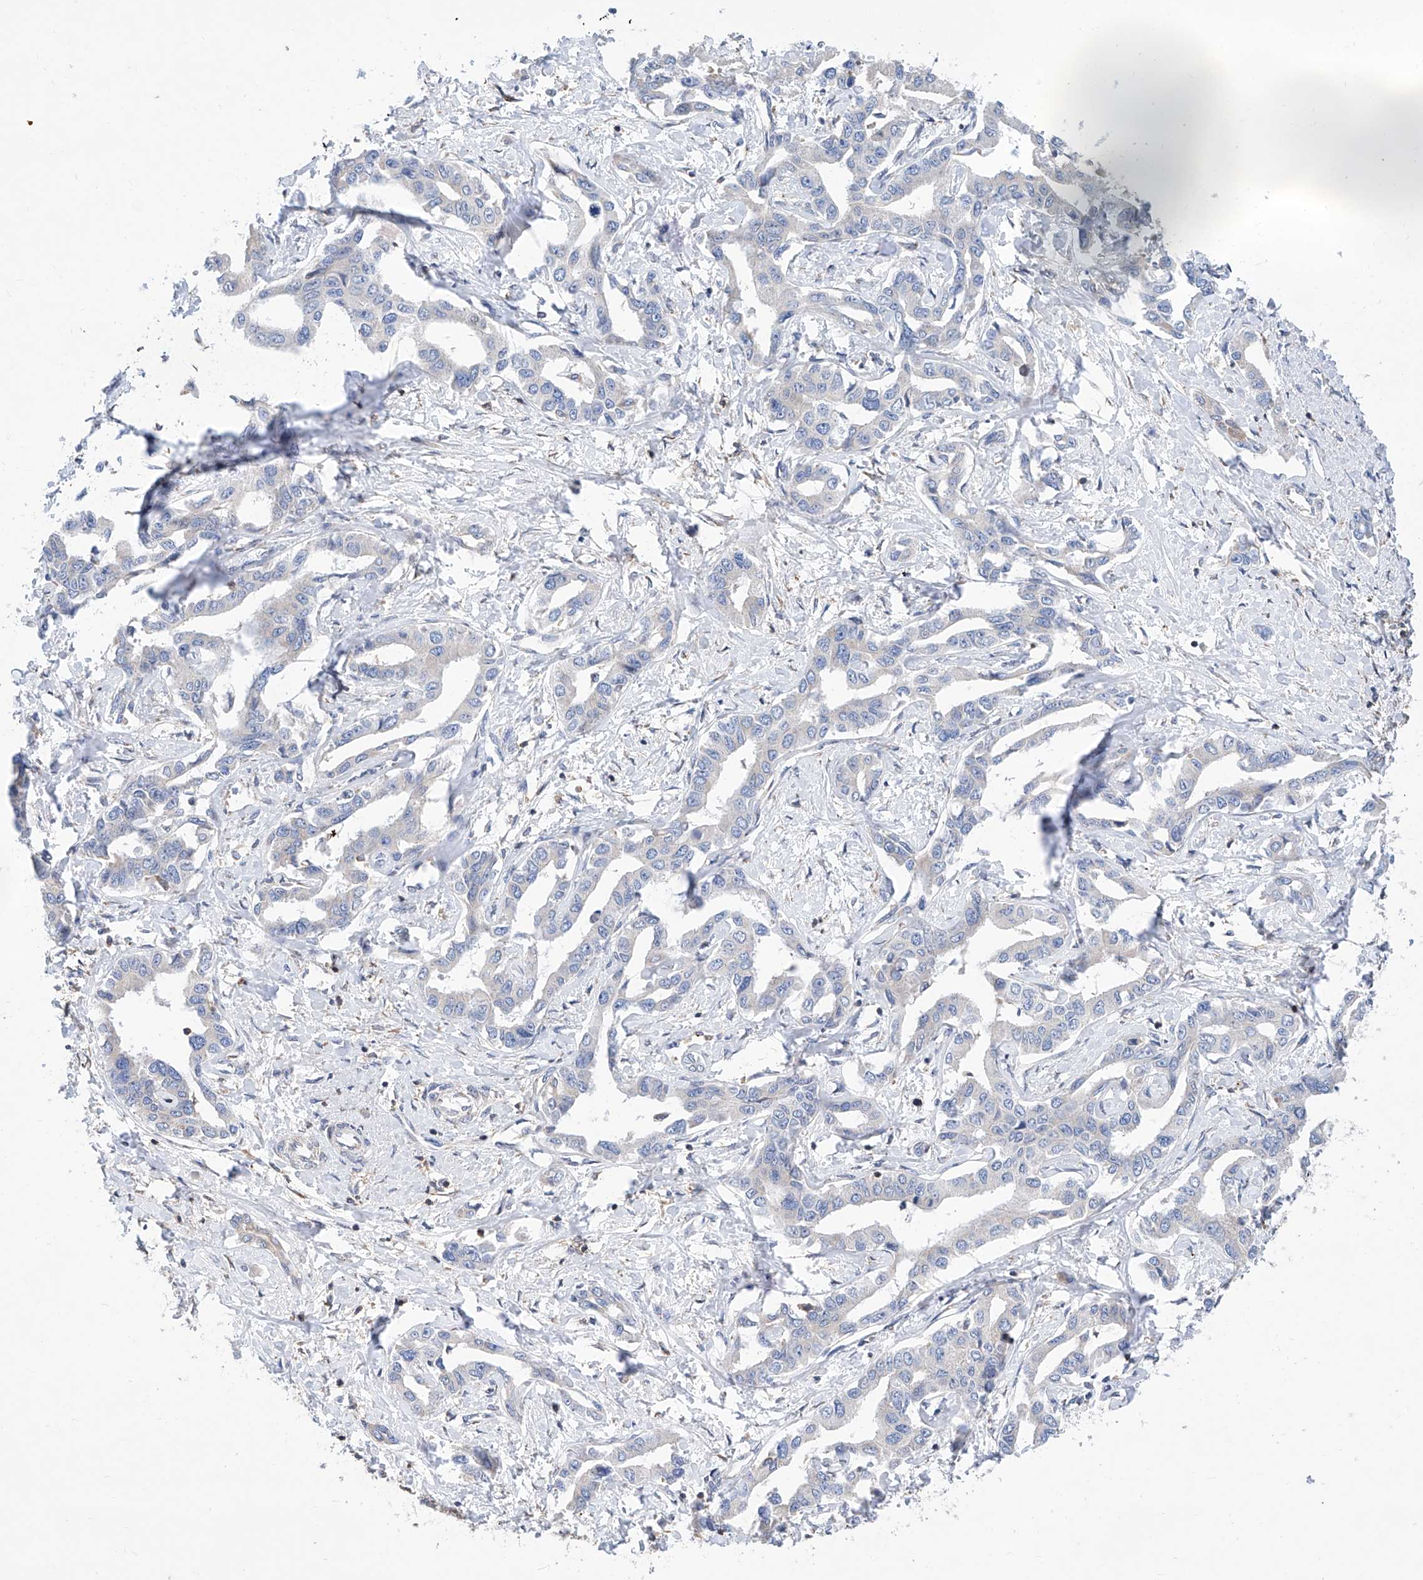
{"staining": {"intensity": "negative", "quantity": "none", "location": "none"}, "tissue": "liver cancer", "cell_type": "Tumor cells", "image_type": "cancer", "snomed": [{"axis": "morphology", "description": "Cholangiocarcinoma"}, {"axis": "topography", "description": "Liver"}], "caption": "The micrograph reveals no staining of tumor cells in liver cancer.", "gene": "MAD2L1", "patient": {"sex": "male", "age": 59}}